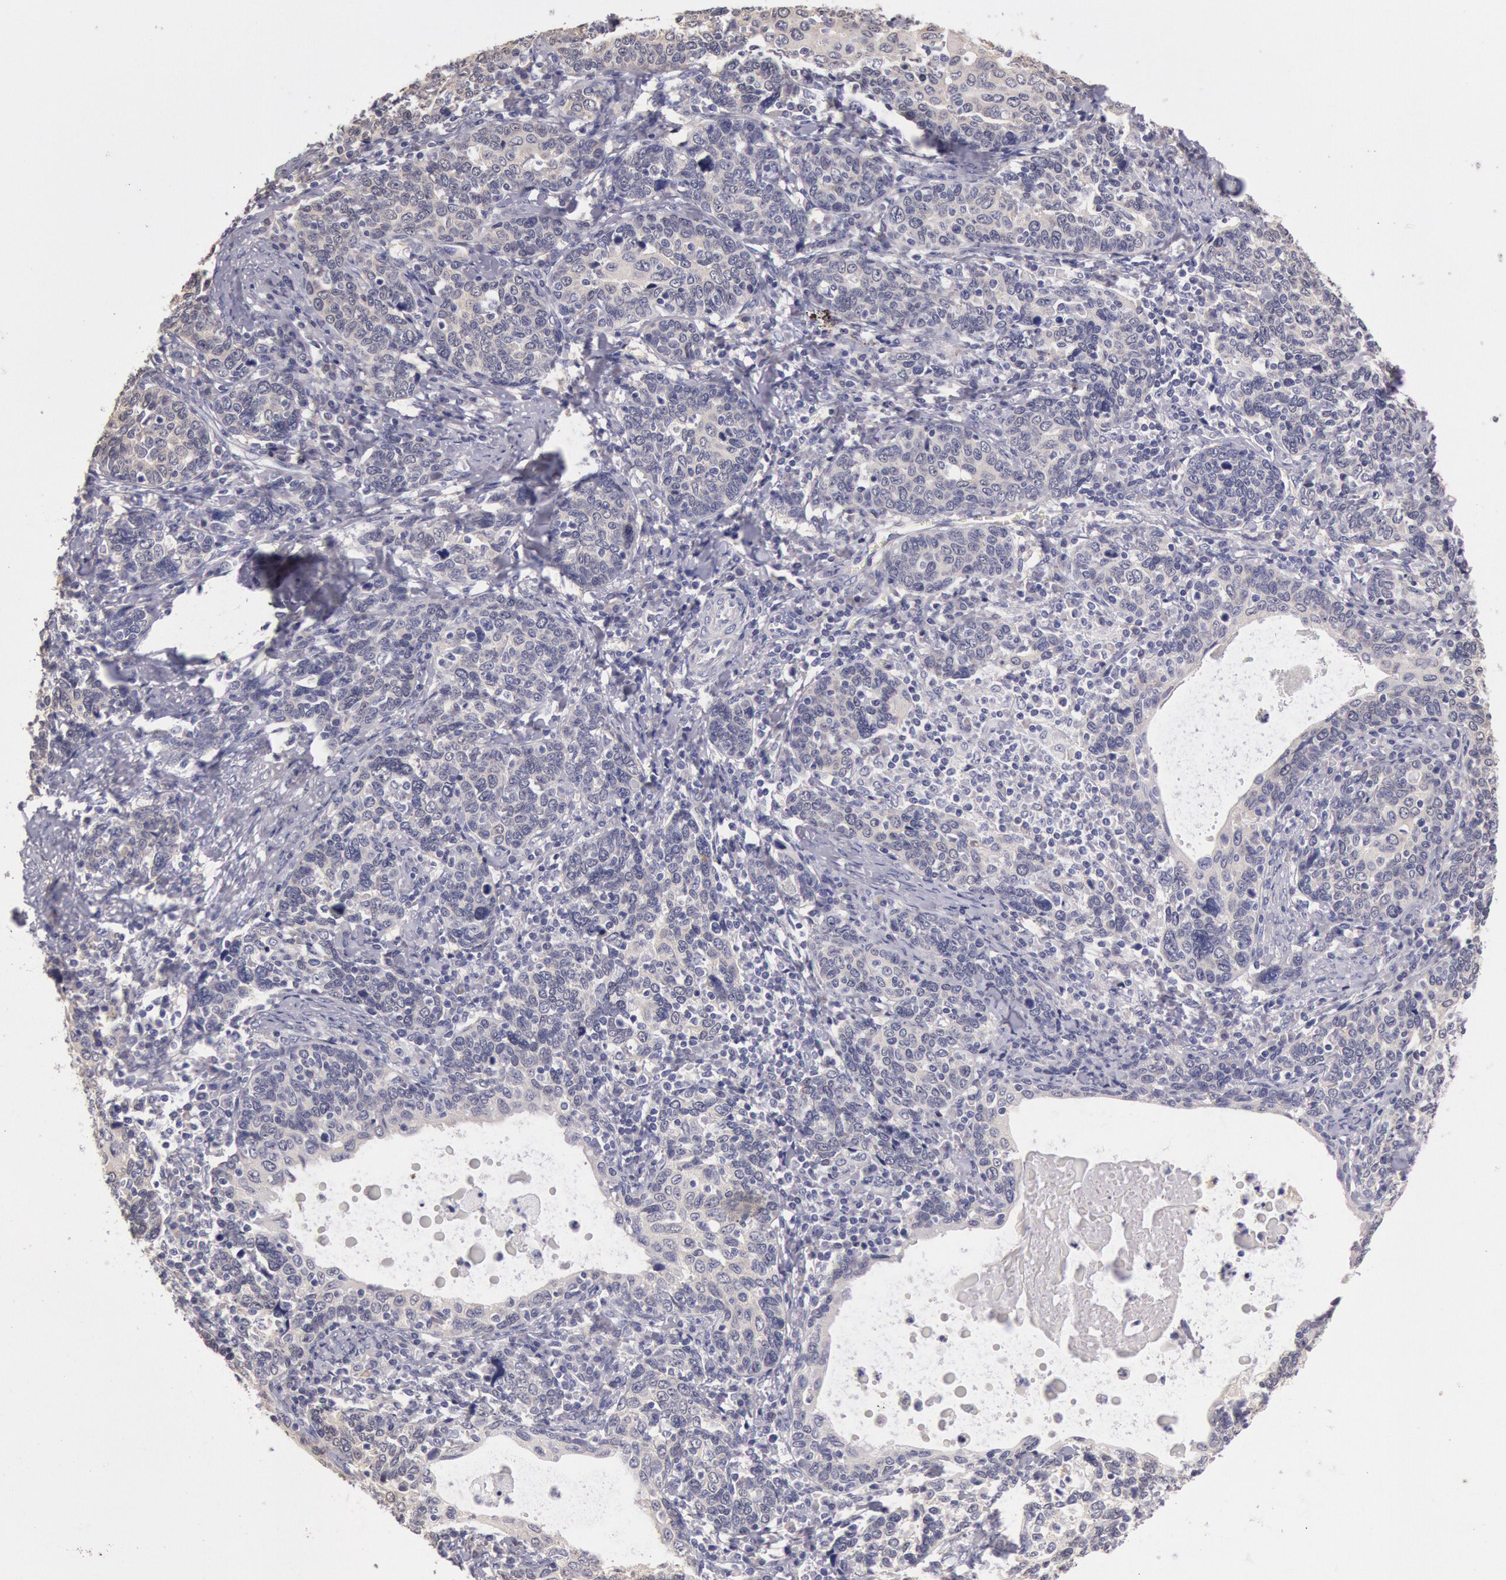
{"staining": {"intensity": "negative", "quantity": "none", "location": "none"}, "tissue": "cervical cancer", "cell_type": "Tumor cells", "image_type": "cancer", "snomed": [{"axis": "morphology", "description": "Squamous cell carcinoma, NOS"}, {"axis": "topography", "description": "Cervix"}], "caption": "High power microscopy photomicrograph of an immunohistochemistry photomicrograph of cervical cancer (squamous cell carcinoma), revealing no significant positivity in tumor cells. The staining is performed using DAB brown chromogen with nuclei counter-stained in using hematoxylin.", "gene": "C1R", "patient": {"sex": "female", "age": 41}}